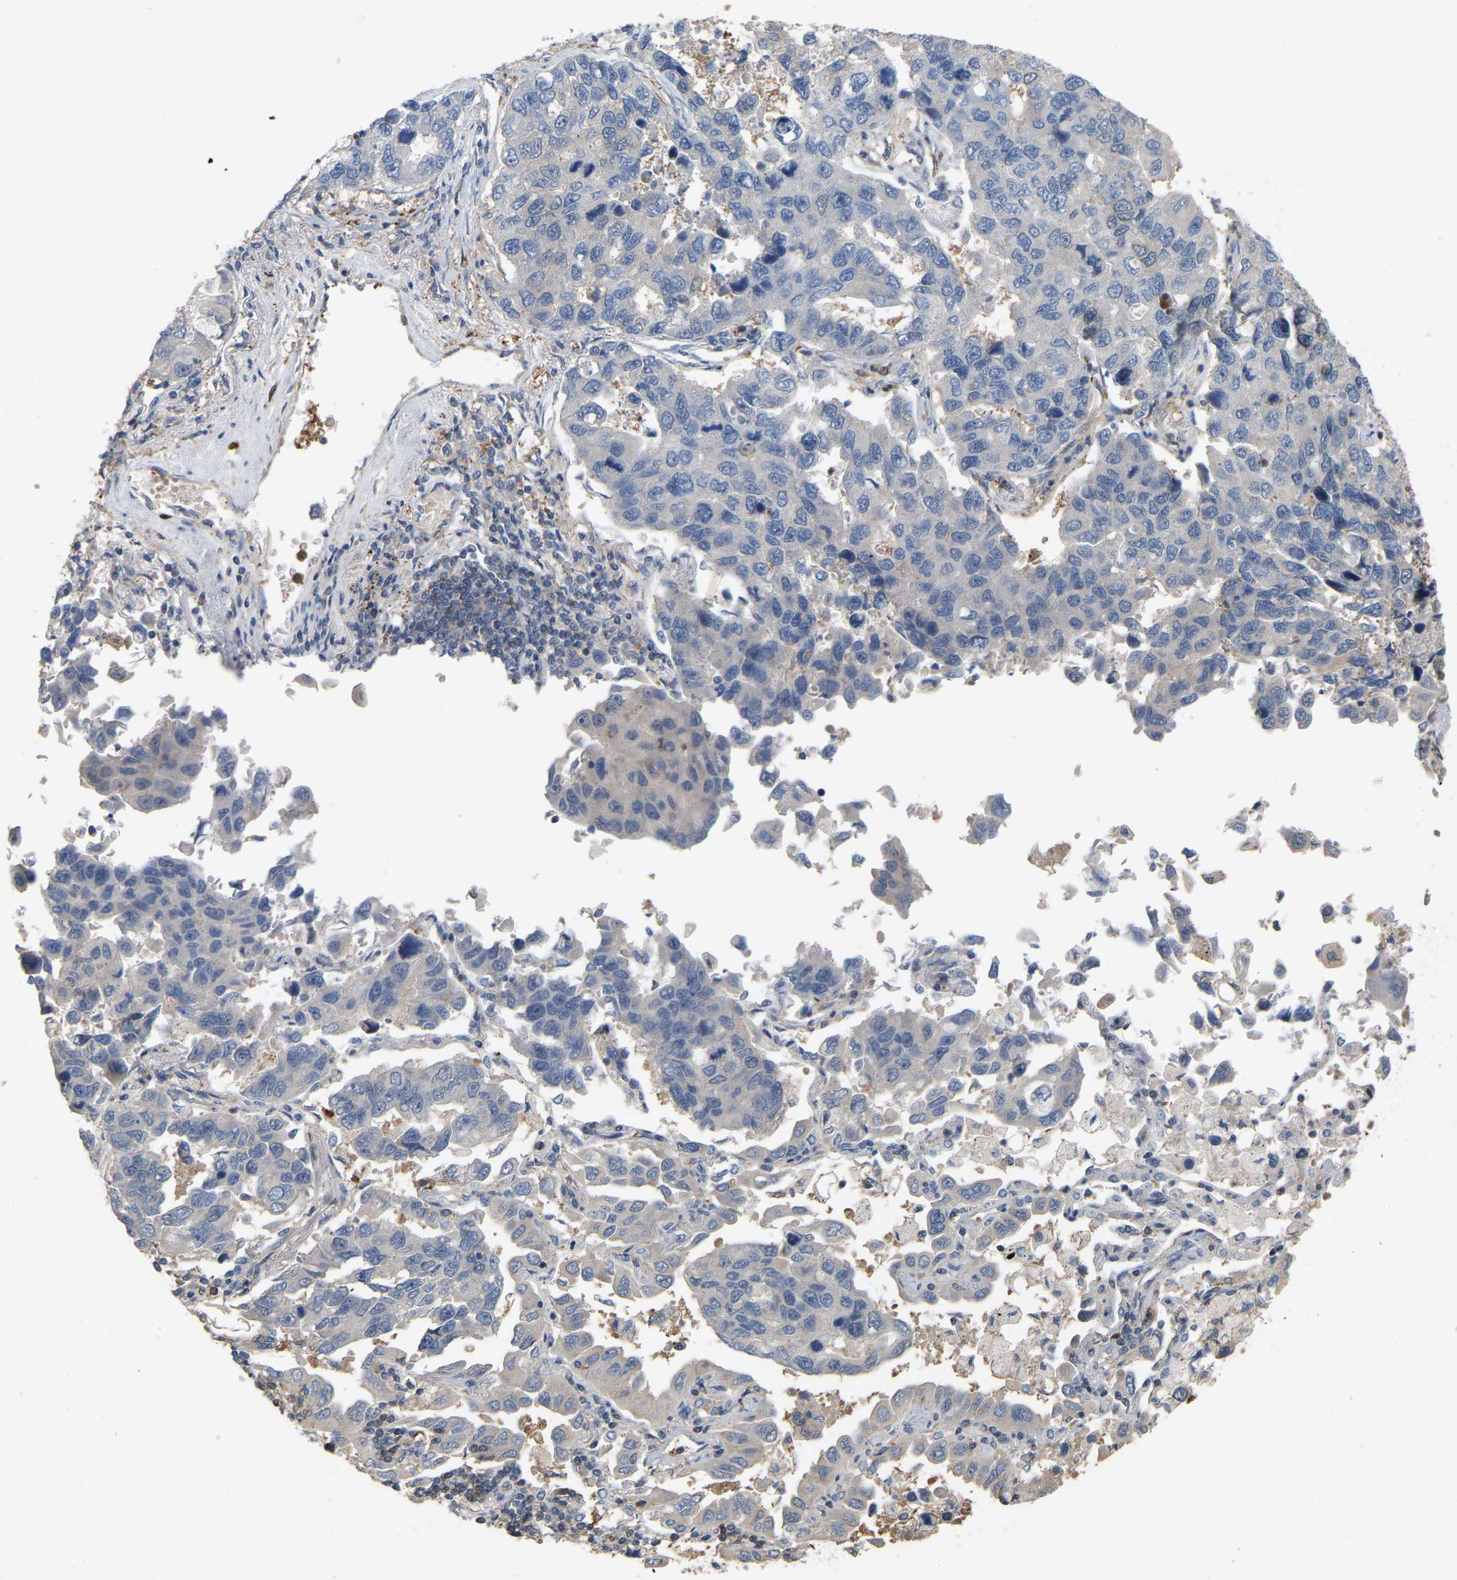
{"staining": {"intensity": "negative", "quantity": "none", "location": "none"}, "tissue": "lung cancer", "cell_type": "Tumor cells", "image_type": "cancer", "snomed": [{"axis": "morphology", "description": "Adenocarcinoma, NOS"}, {"axis": "topography", "description": "Lung"}], "caption": "Immunohistochemical staining of lung cancer reveals no significant staining in tumor cells.", "gene": "MTPN", "patient": {"sex": "male", "age": 64}}